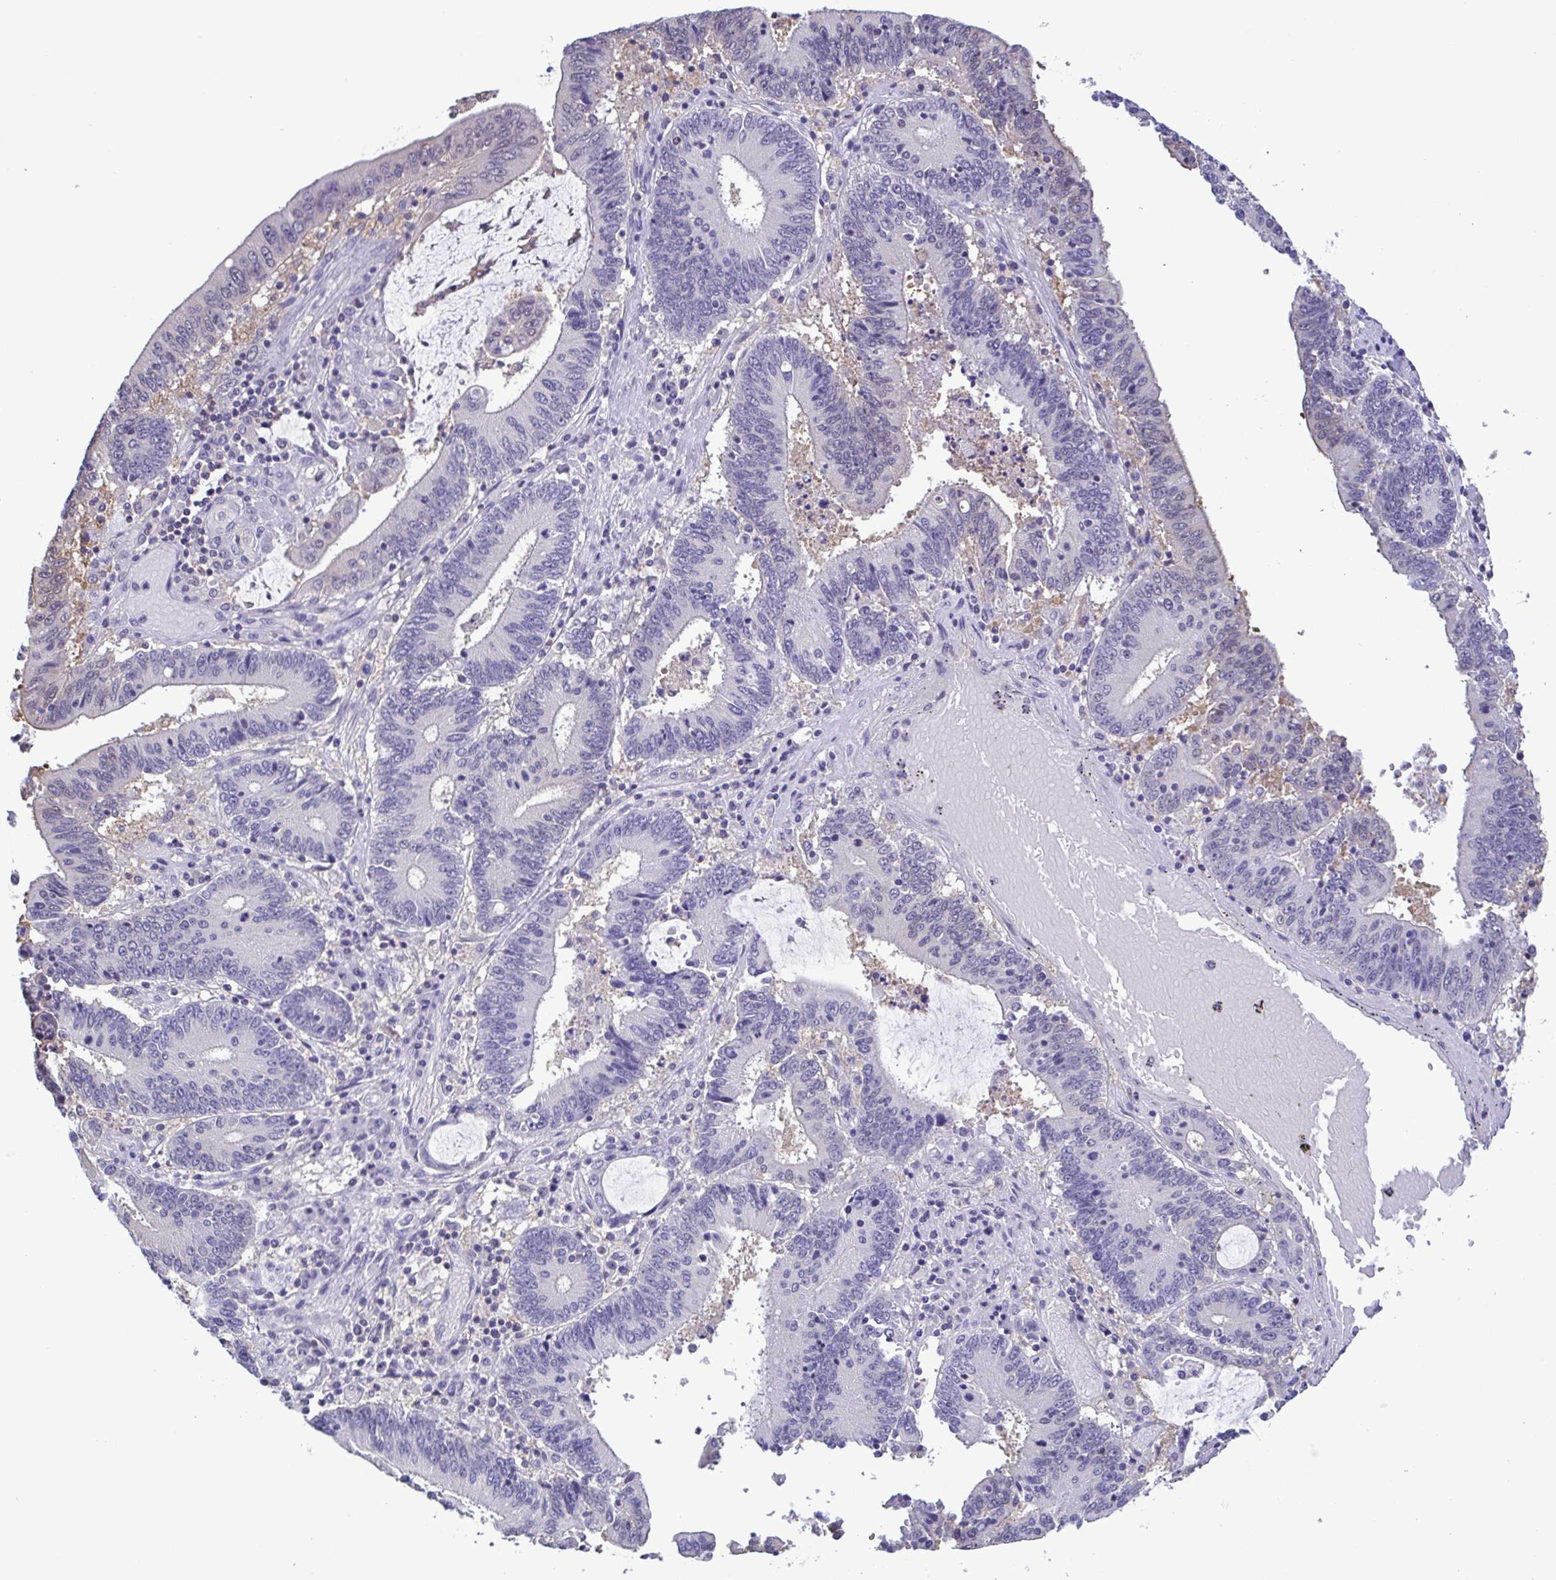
{"staining": {"intensity": "negative", "quantity": "none", "location": "none"}, "tissue": "stomach cancer", "cell_type": "Tumor cells", "image_type": "cancer", "snomed": [{"axis": "morphology", "description": "Adenocarcinoma, NOS"}, {"axis": "topography", "description": "Stomach, upper"}], "caption": "There is no significant expression in tumor cells of stomach cancer (adenocarcinoma).", "gene": "LDHC", "patient": {"sex": "male", "age": 68}}